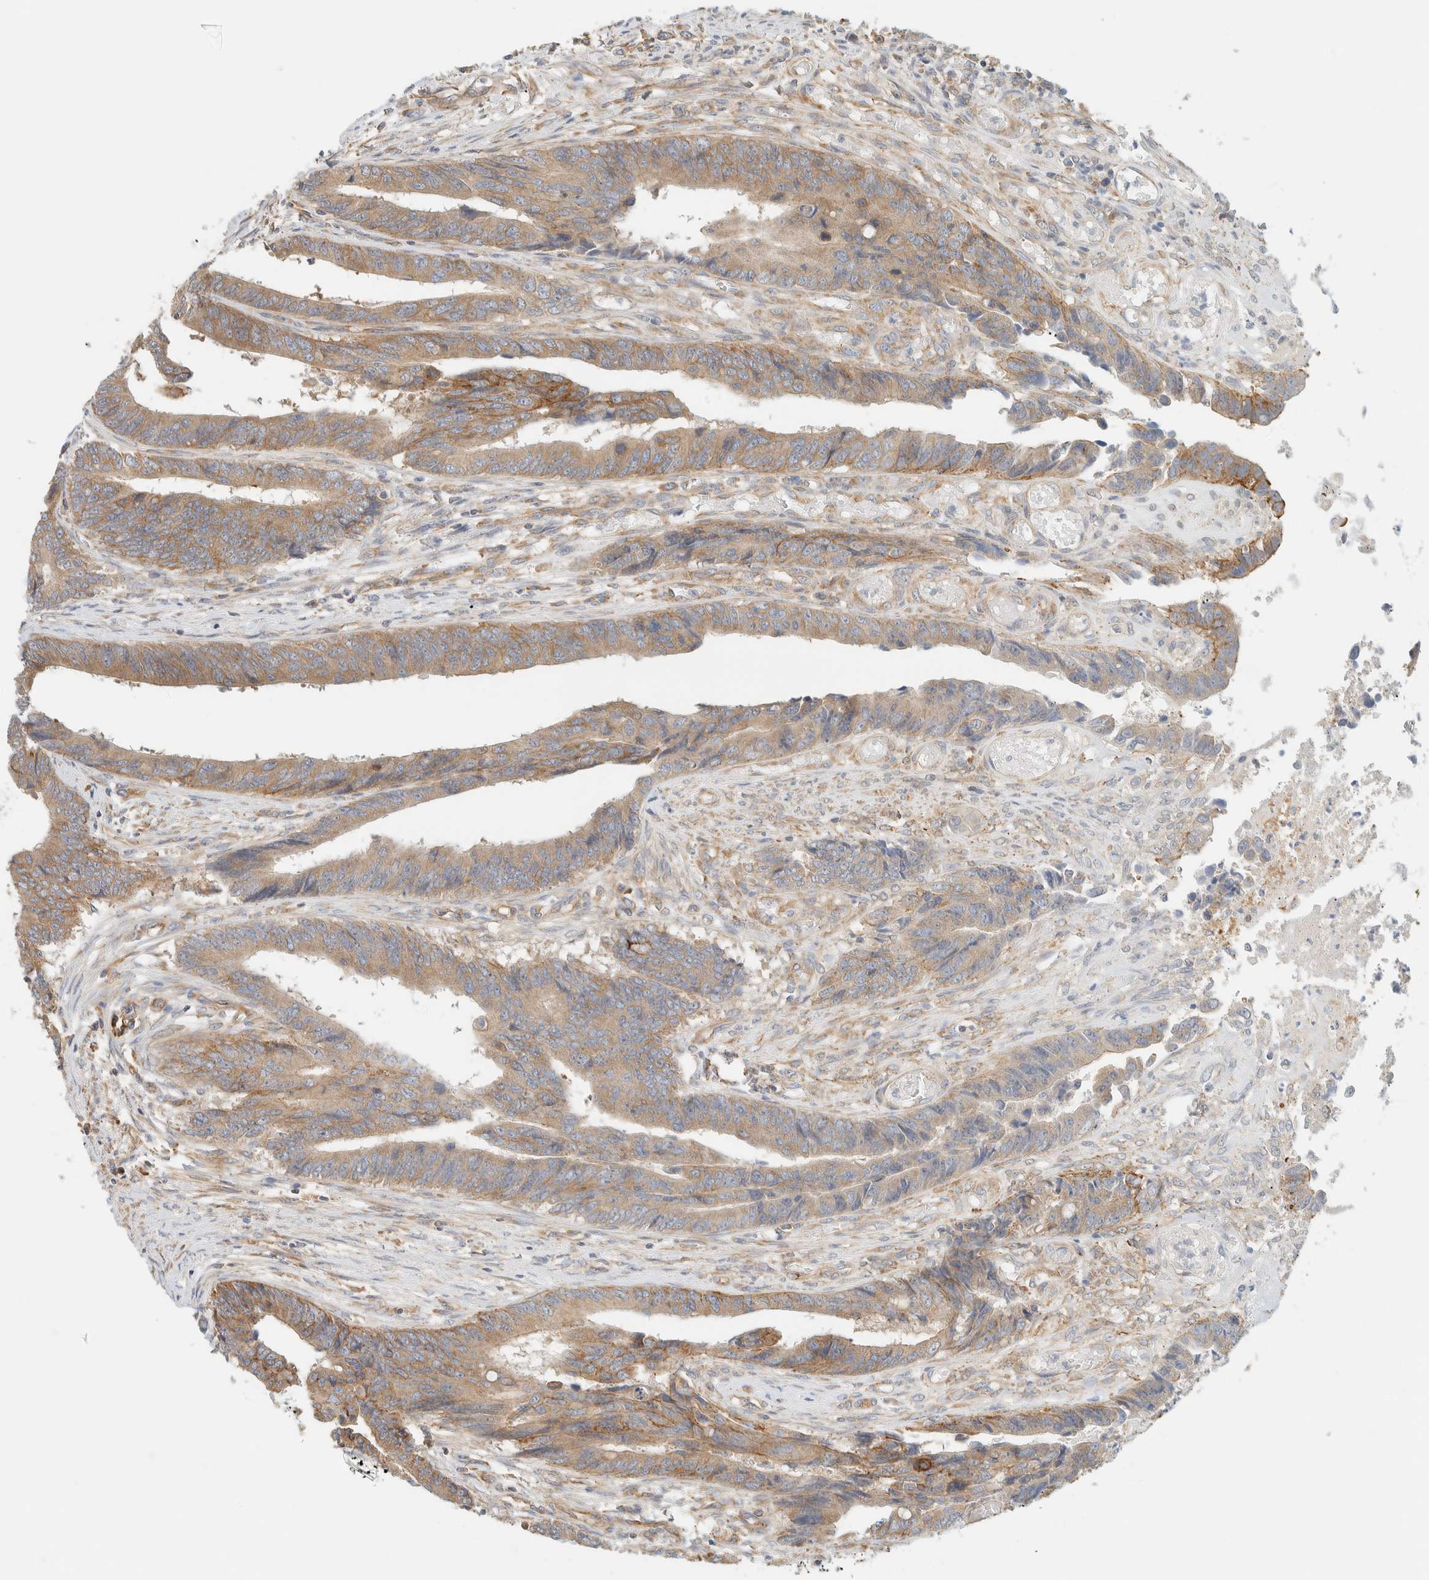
{"staining": {"intensity": "weak", "quantity": ">75%", "location": "cytoplasmic/membranous"}, "tissue": "colorectal cancer", "cell_type": "Tumor cells", "image_type": "cancer", "snomed": [{"axis": "morphology", "description": "Adenocarcinoma, NOS"}, {"axis": "topography", "description": "Rectum"}], "caption": "Human colorectal cancer (adenocarcinoma) stained with a protein marker reveals weak staining in tumor cells.", "gene": "LIMA1", "patient": {"sex": "male", "age": 84}}